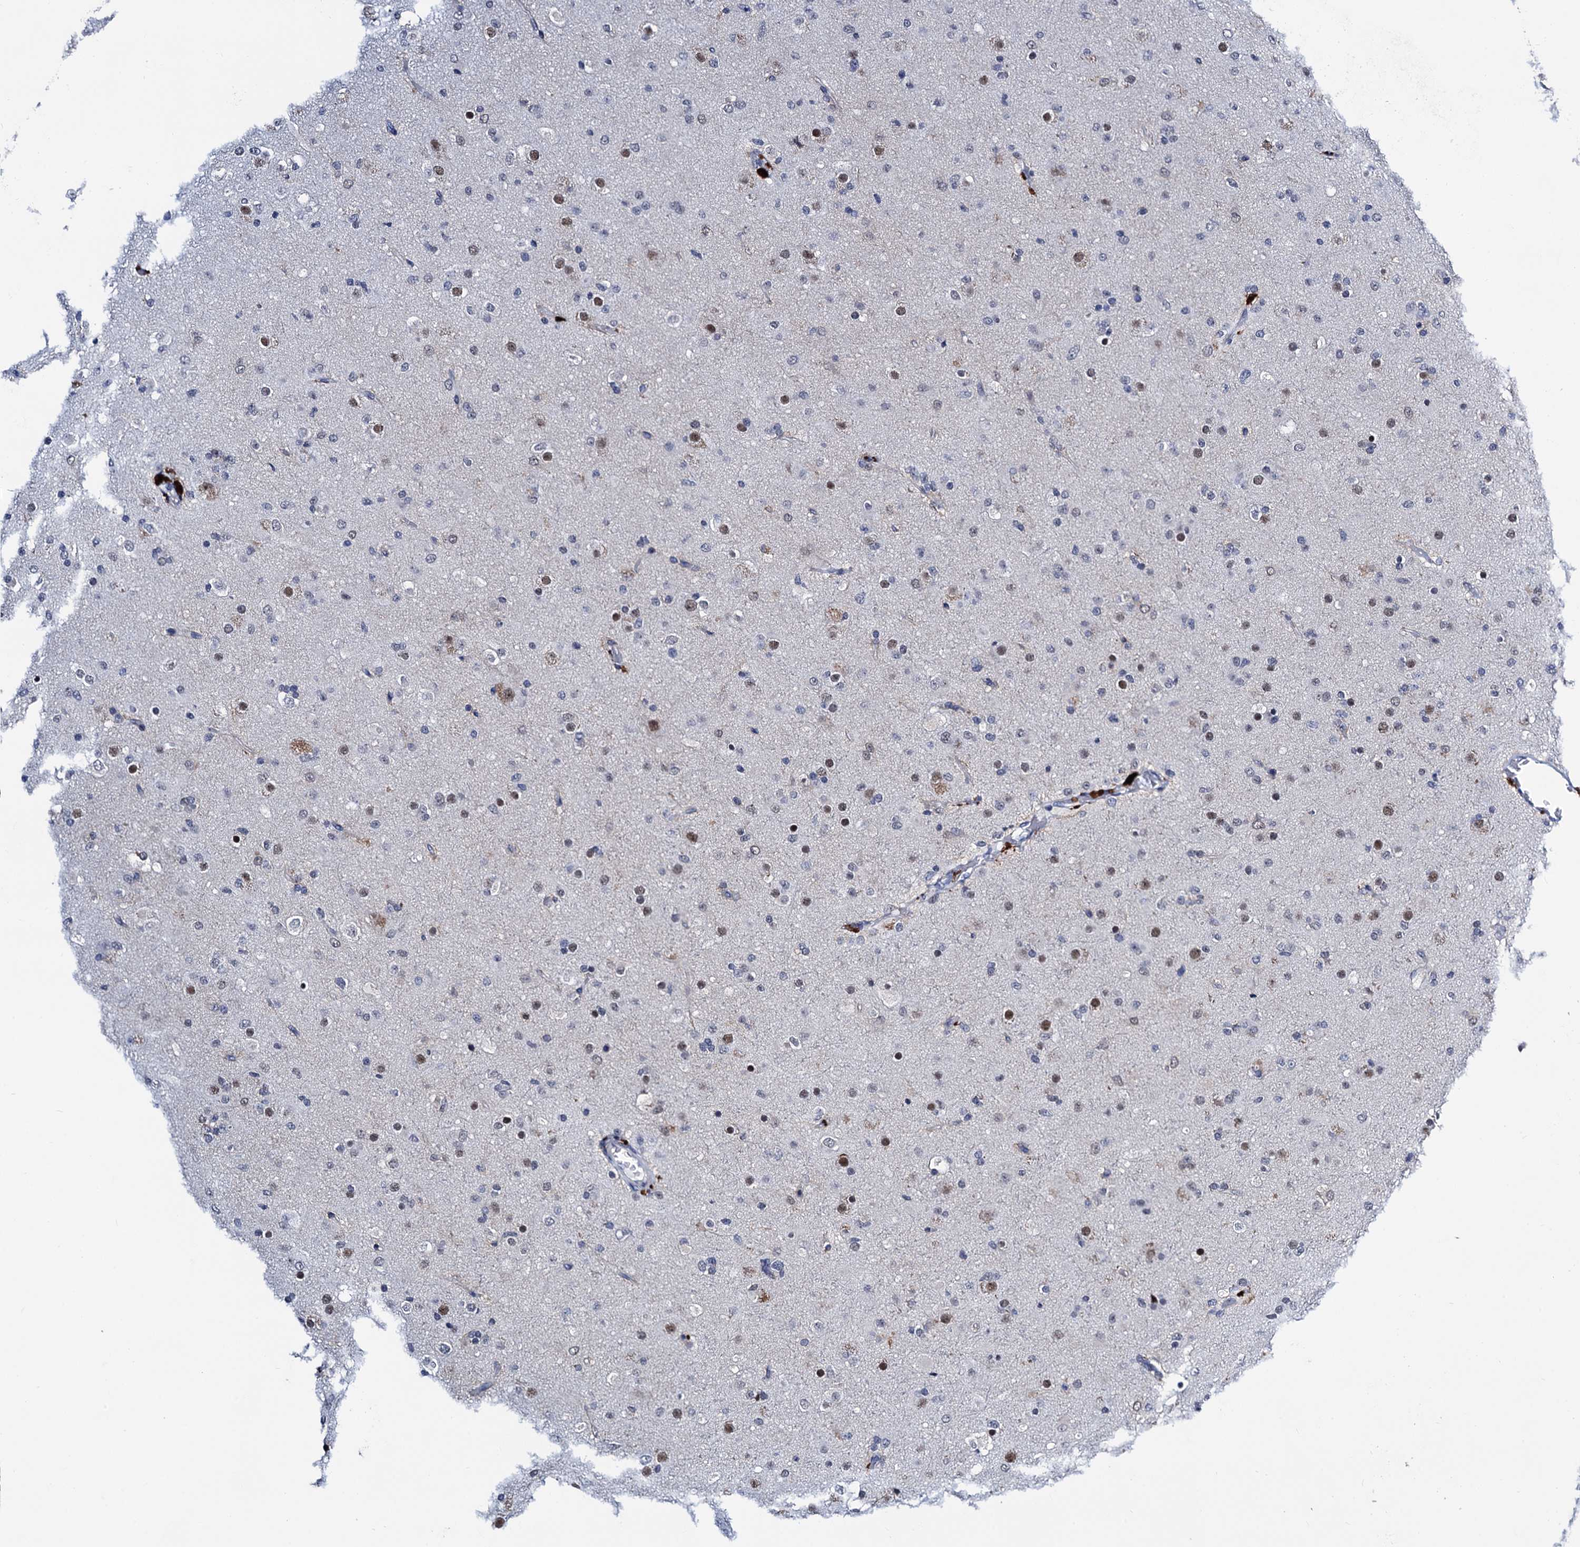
{"staining": {"intensity": "moderate", "quantity": "<25%", "location": "nuclear"}, "tissue": "glioma", "cell_type": "Tumor cells", "image_type": "cancer", "snomed": [{"axis": "morphology", "description": "Glioma, malignant, Low grade"}, {"axis": "topography", "description": "Brain"}], "caption": "This photomicrograph exhibits low-grade glioma (malignant) stained with IHC to label a protein in brown. The nuclear of tumor cells show moderate positivity for the protein. Nuclei are counter-stained blue.", "gene": "SLC7A10", "patient": {"sex": "male", "age": 65}}